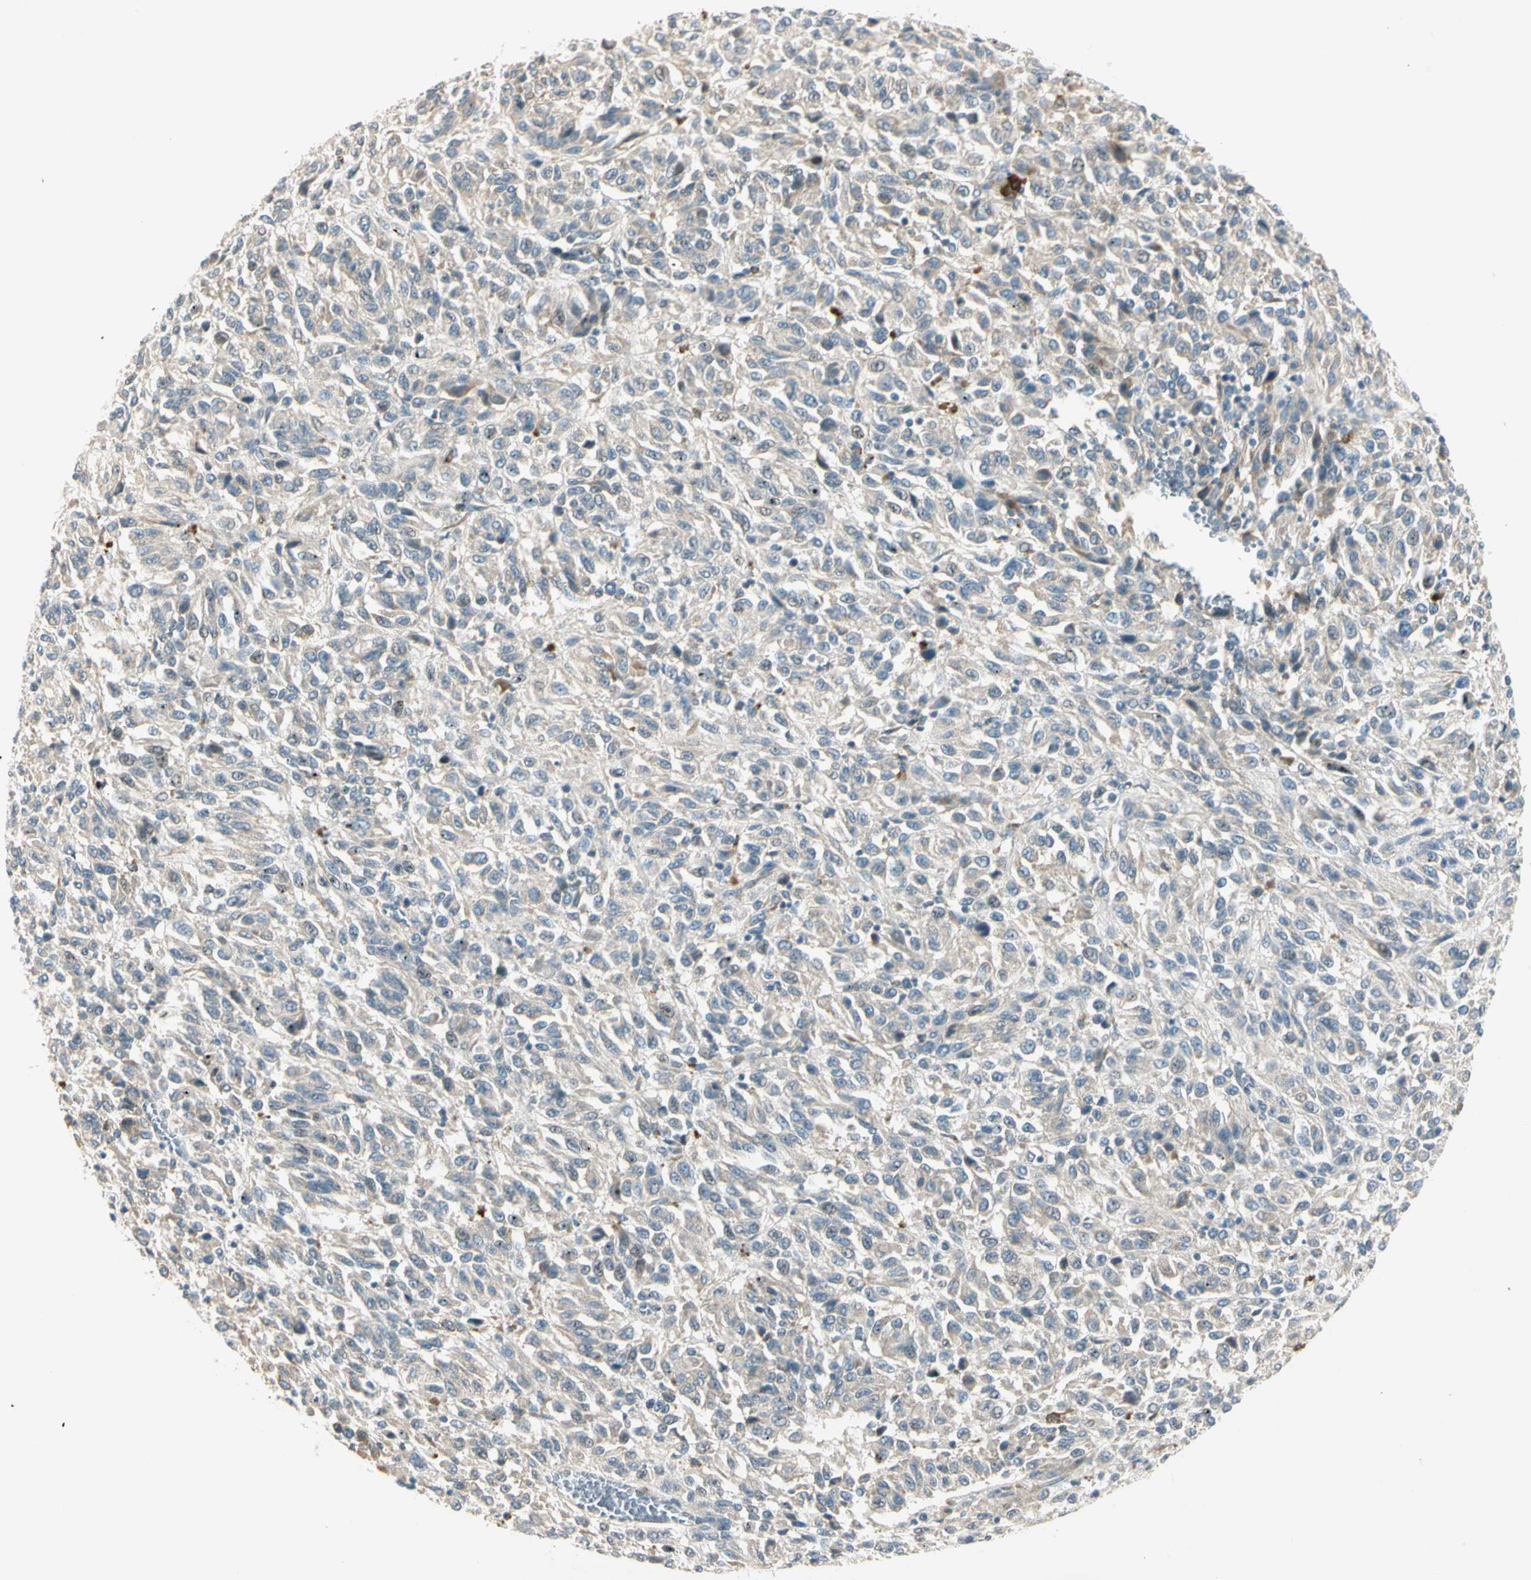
{"staining": {"intensity": "negative", "quantity": "none", "location": "none"}, "tissue": "melanoma", "cell_type": "Tumor cells", "image_type": "cancer", "snomed": [{"axis": "morphology", "description": "Malignant melanoma, Metastatic site"}, {"axis": "topography", "description": "Lung"}], "caption": "Immunohistochemistry (IHC) of human malignant melanoma (metastatic site) reveals no positivity in tumor cells.", "gene": "PCDHB15", "patient": {"sex": "male", "age": 64}}